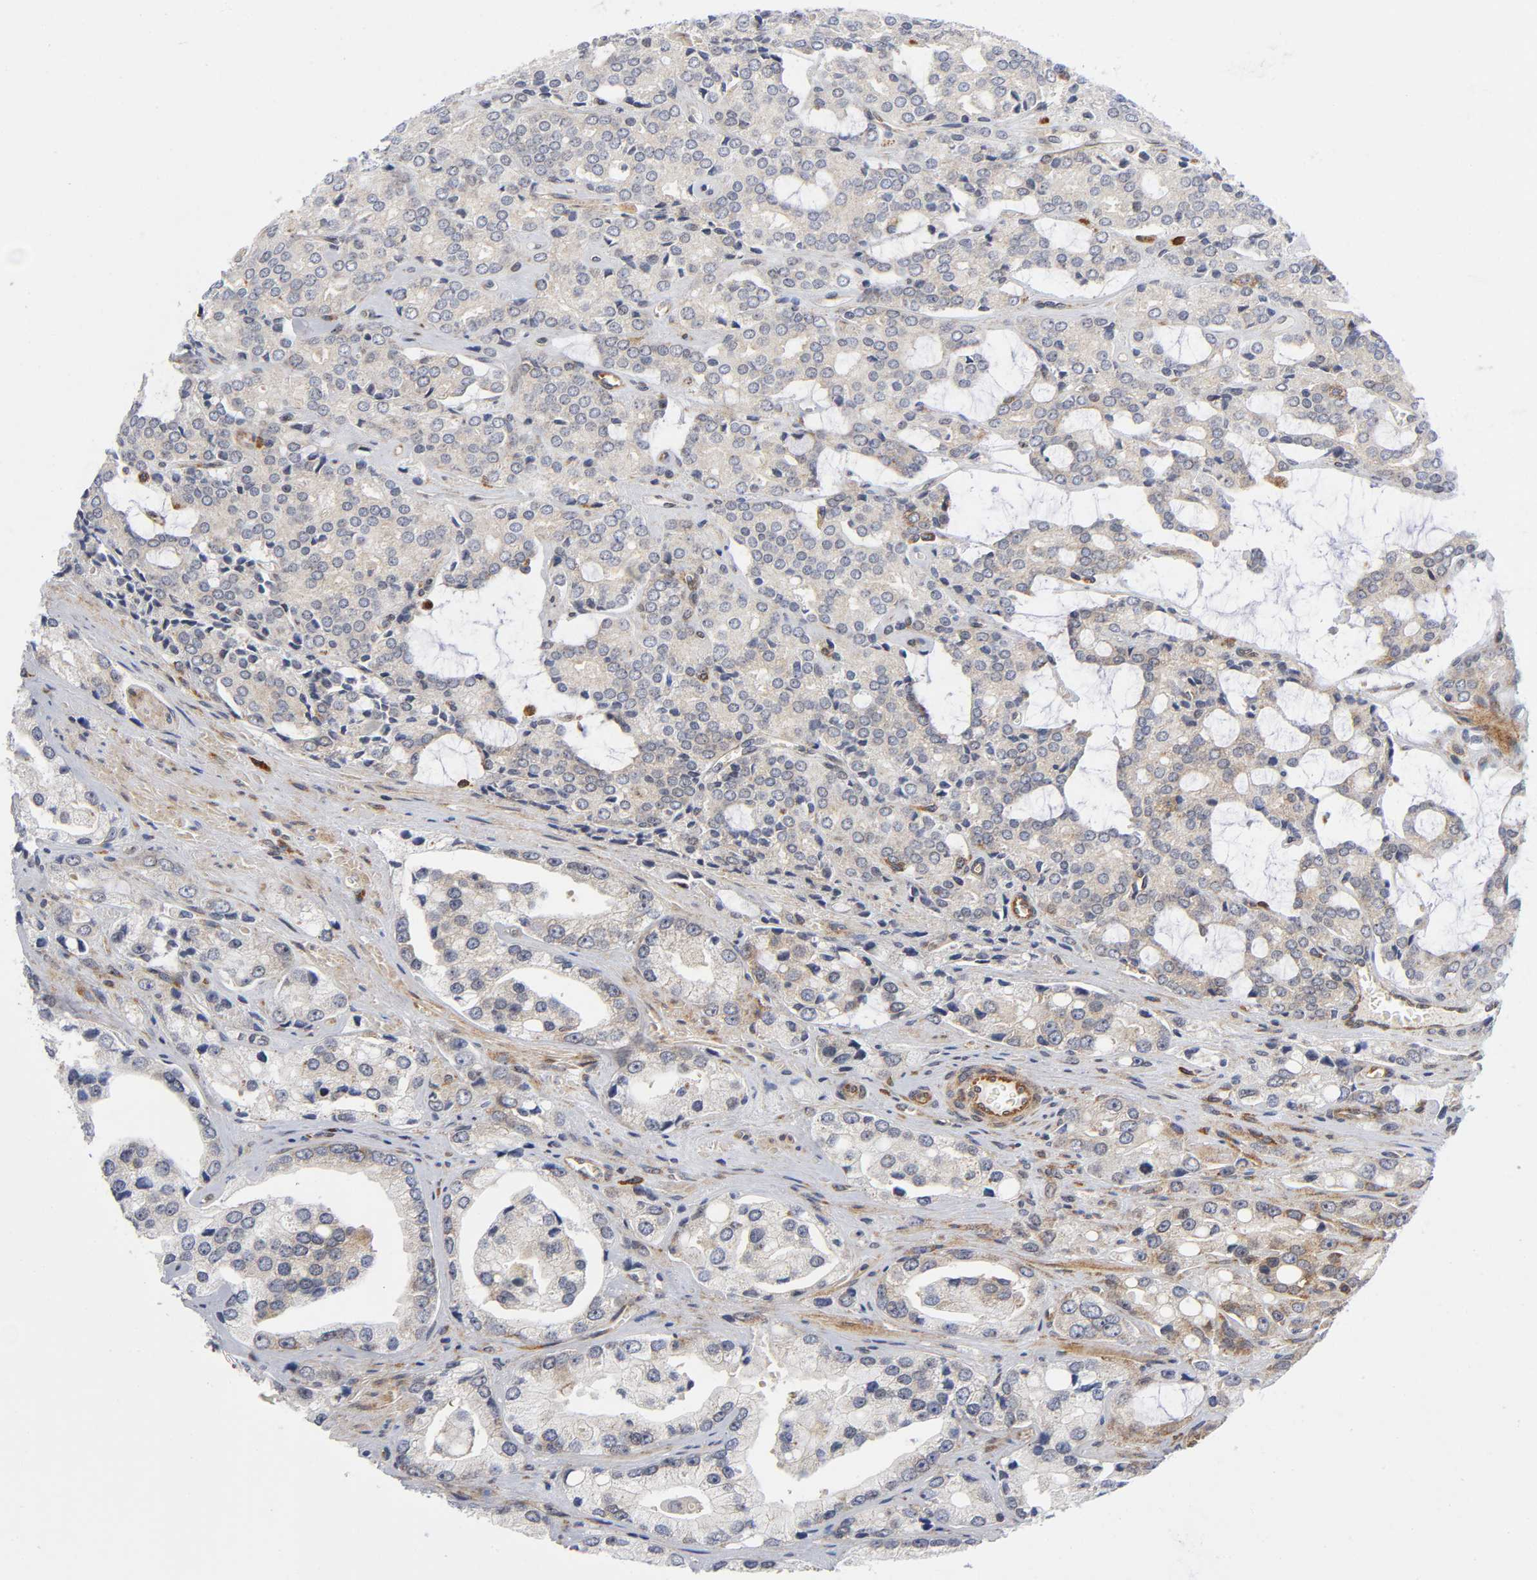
{"staining": {"intensity": "moderate", "quantity": "25%-75%", "location": "cytoplasmic/membranous"}, "tissue": "prostate cancer", "cell_type": "Tumor cells", "image_type": "cancer", "snomed": [{"axis": "morphology", "description": "Adenocarcinoma, High grade"}, {"axis": "topography", "description": "Prostate"}], "caption": "IHC (DAB) staining of prostate cancer (adenocarcinoma (high-grade)) shows moderate cytoplasmic/membranous protein staining in about 25%-75% of tumor cells.", "gene": "EIF5", "patient": {"sex": "male", "age": 67}}